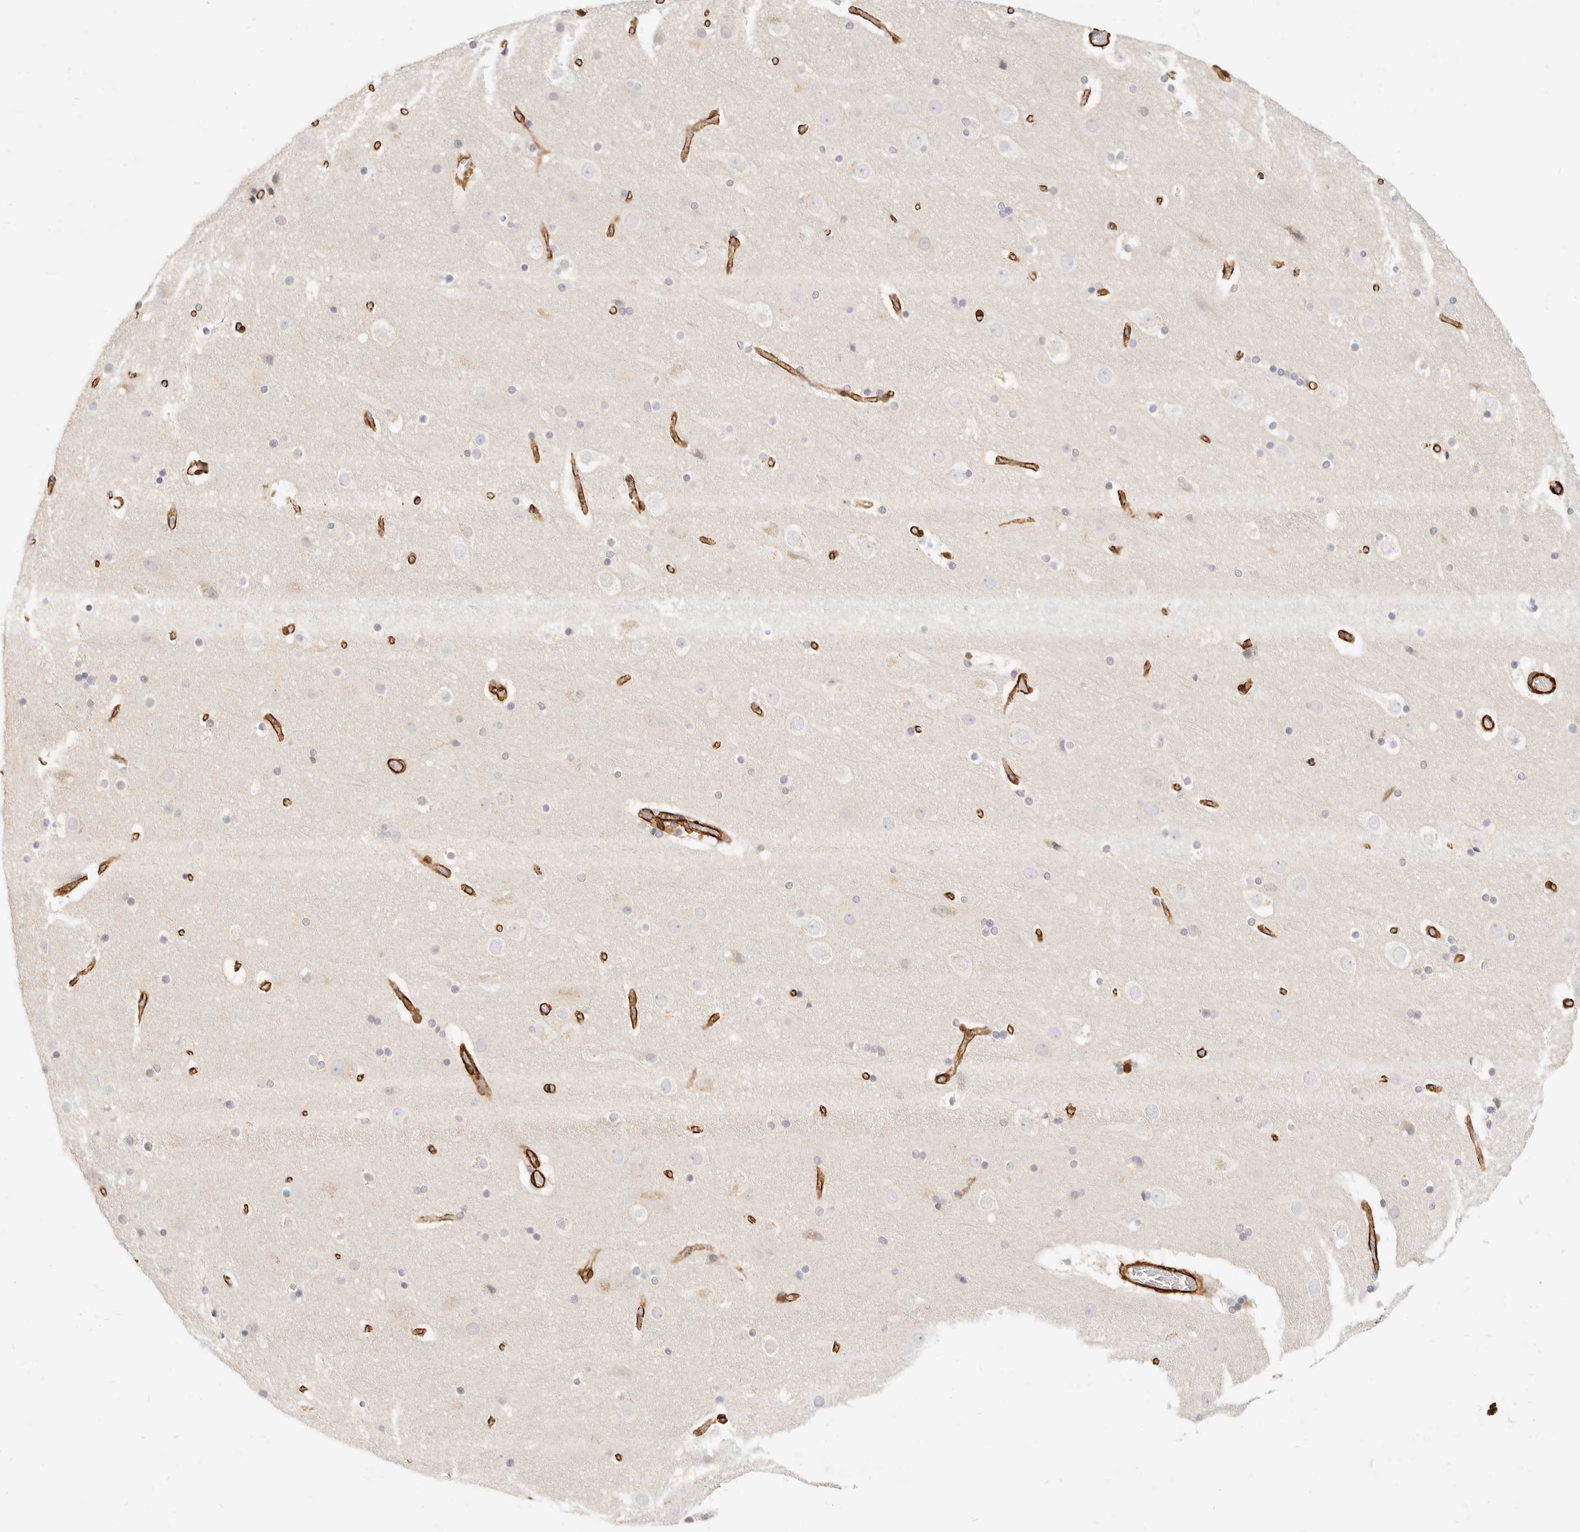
{"staining": {"intensity": "strong", "quantity": ">75%", "location": "cytoplasmic/membranous"}, "tissue": "cerebral cortex", "cell_type": "Endothelial cells", "image_type": "normal", "snomed": [{"axis": "morphology", "description": "Normal tissue, NOS"}, {"axis": "topography", "description": "Cerebral cortex"}], "caption": "The photomicrograph exhibits staining of unremarkable cerebral cortex, revealing strong cytoplasmic/membranous protein staining (brown color) within endothelial cells.", "gene": "TMTC2", "patient": {"sex": "male", "age": 57}}